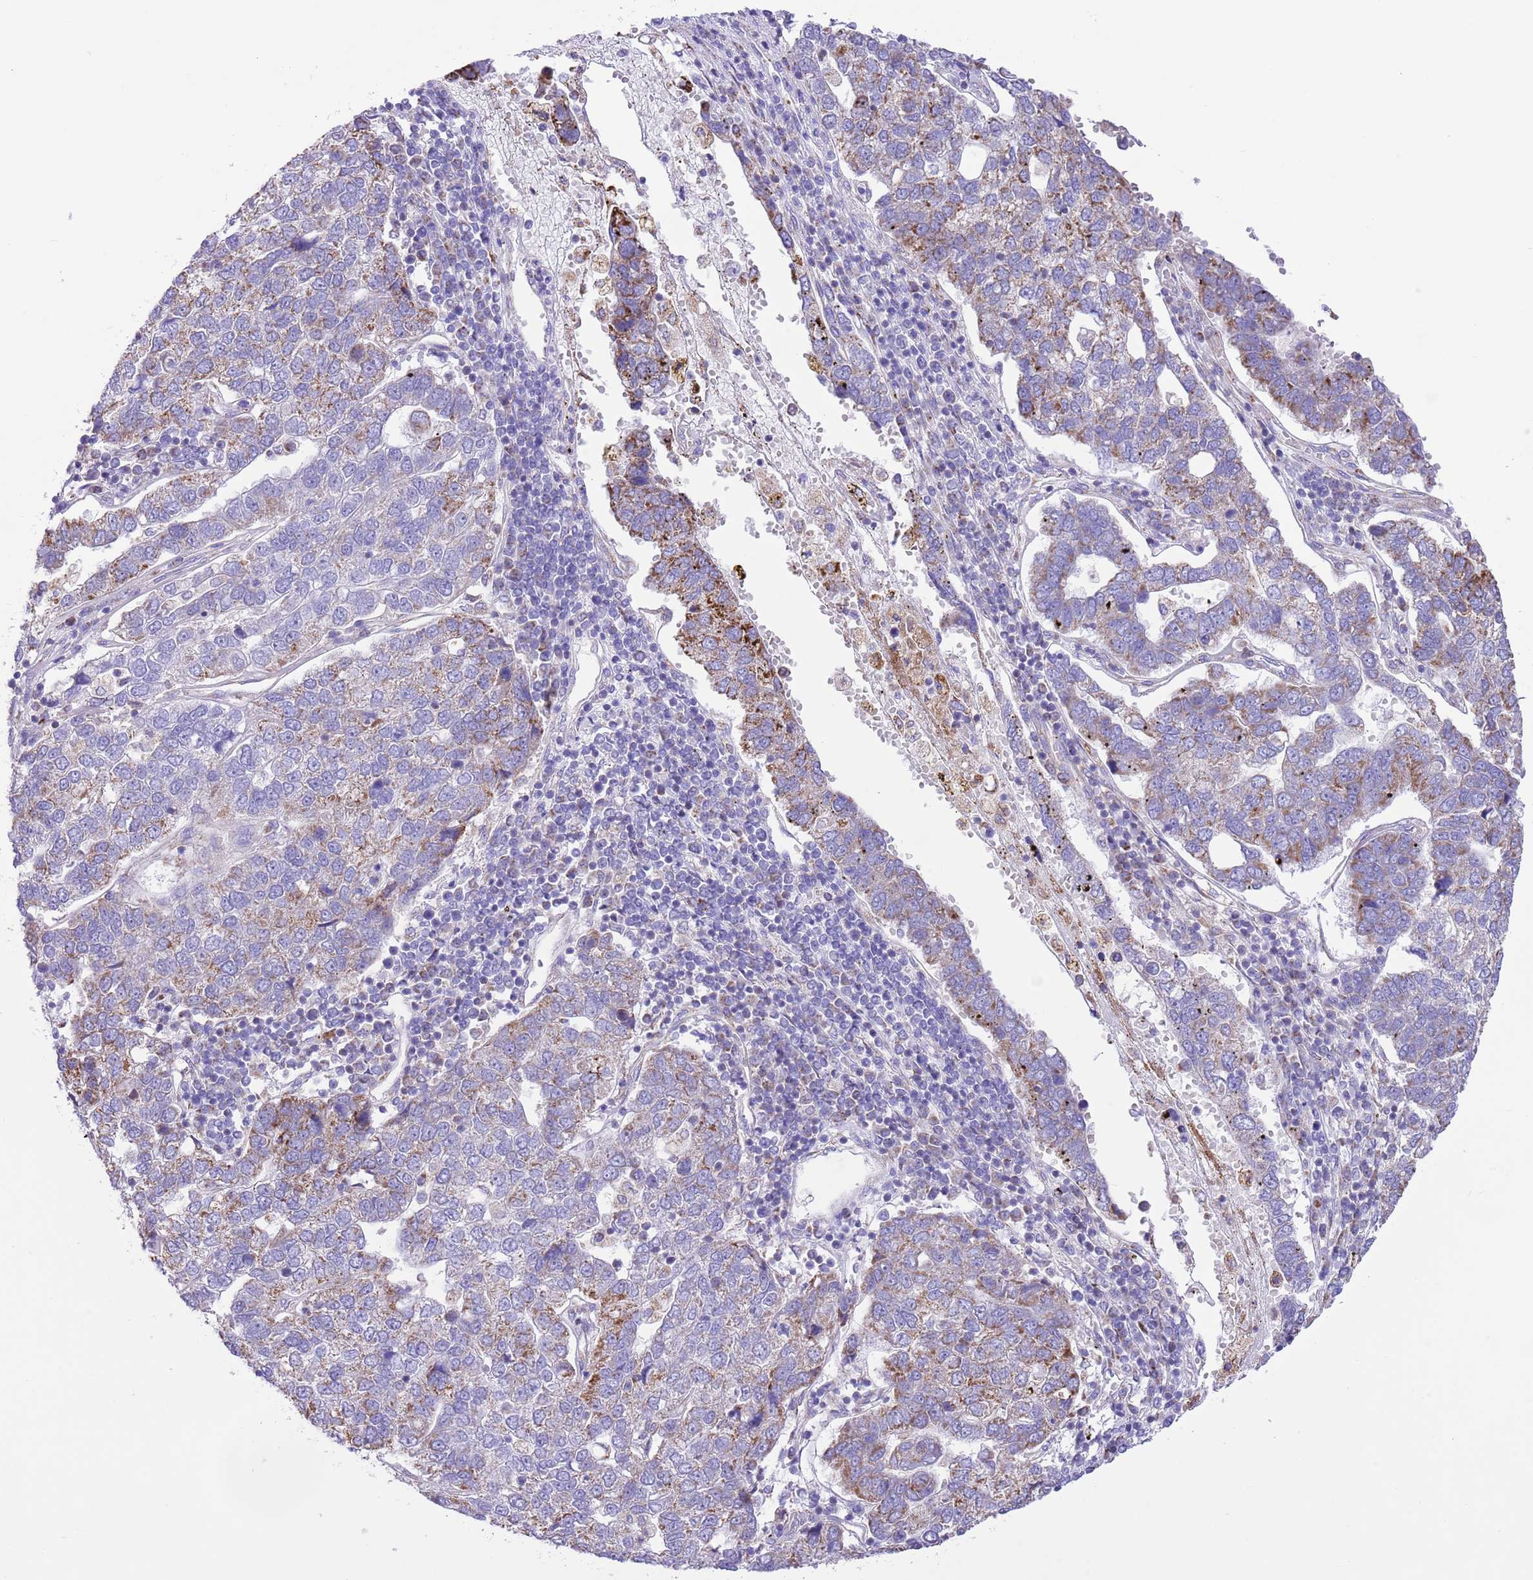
{"staining": {"intensity": "moderate", "quantity": "<25%", "location": "cytoplasmic/membranous"}, "tissue": "pancreatic cancer", "cell_type": "Tumor cells", "image_type": "cancer", "snomed": [{"axis": "morphology", "description": "Adenocarcinoma, NOS"}, {"axis": "topography", "description": "Pancreas"}], "caption": "Moderate cytoplasmic/membranous protein staining is identified in about <25% of tumor cells in pancreatic cancer.", "gene": "SS18L2", "patient": {"sex": "female", "age": 61}}